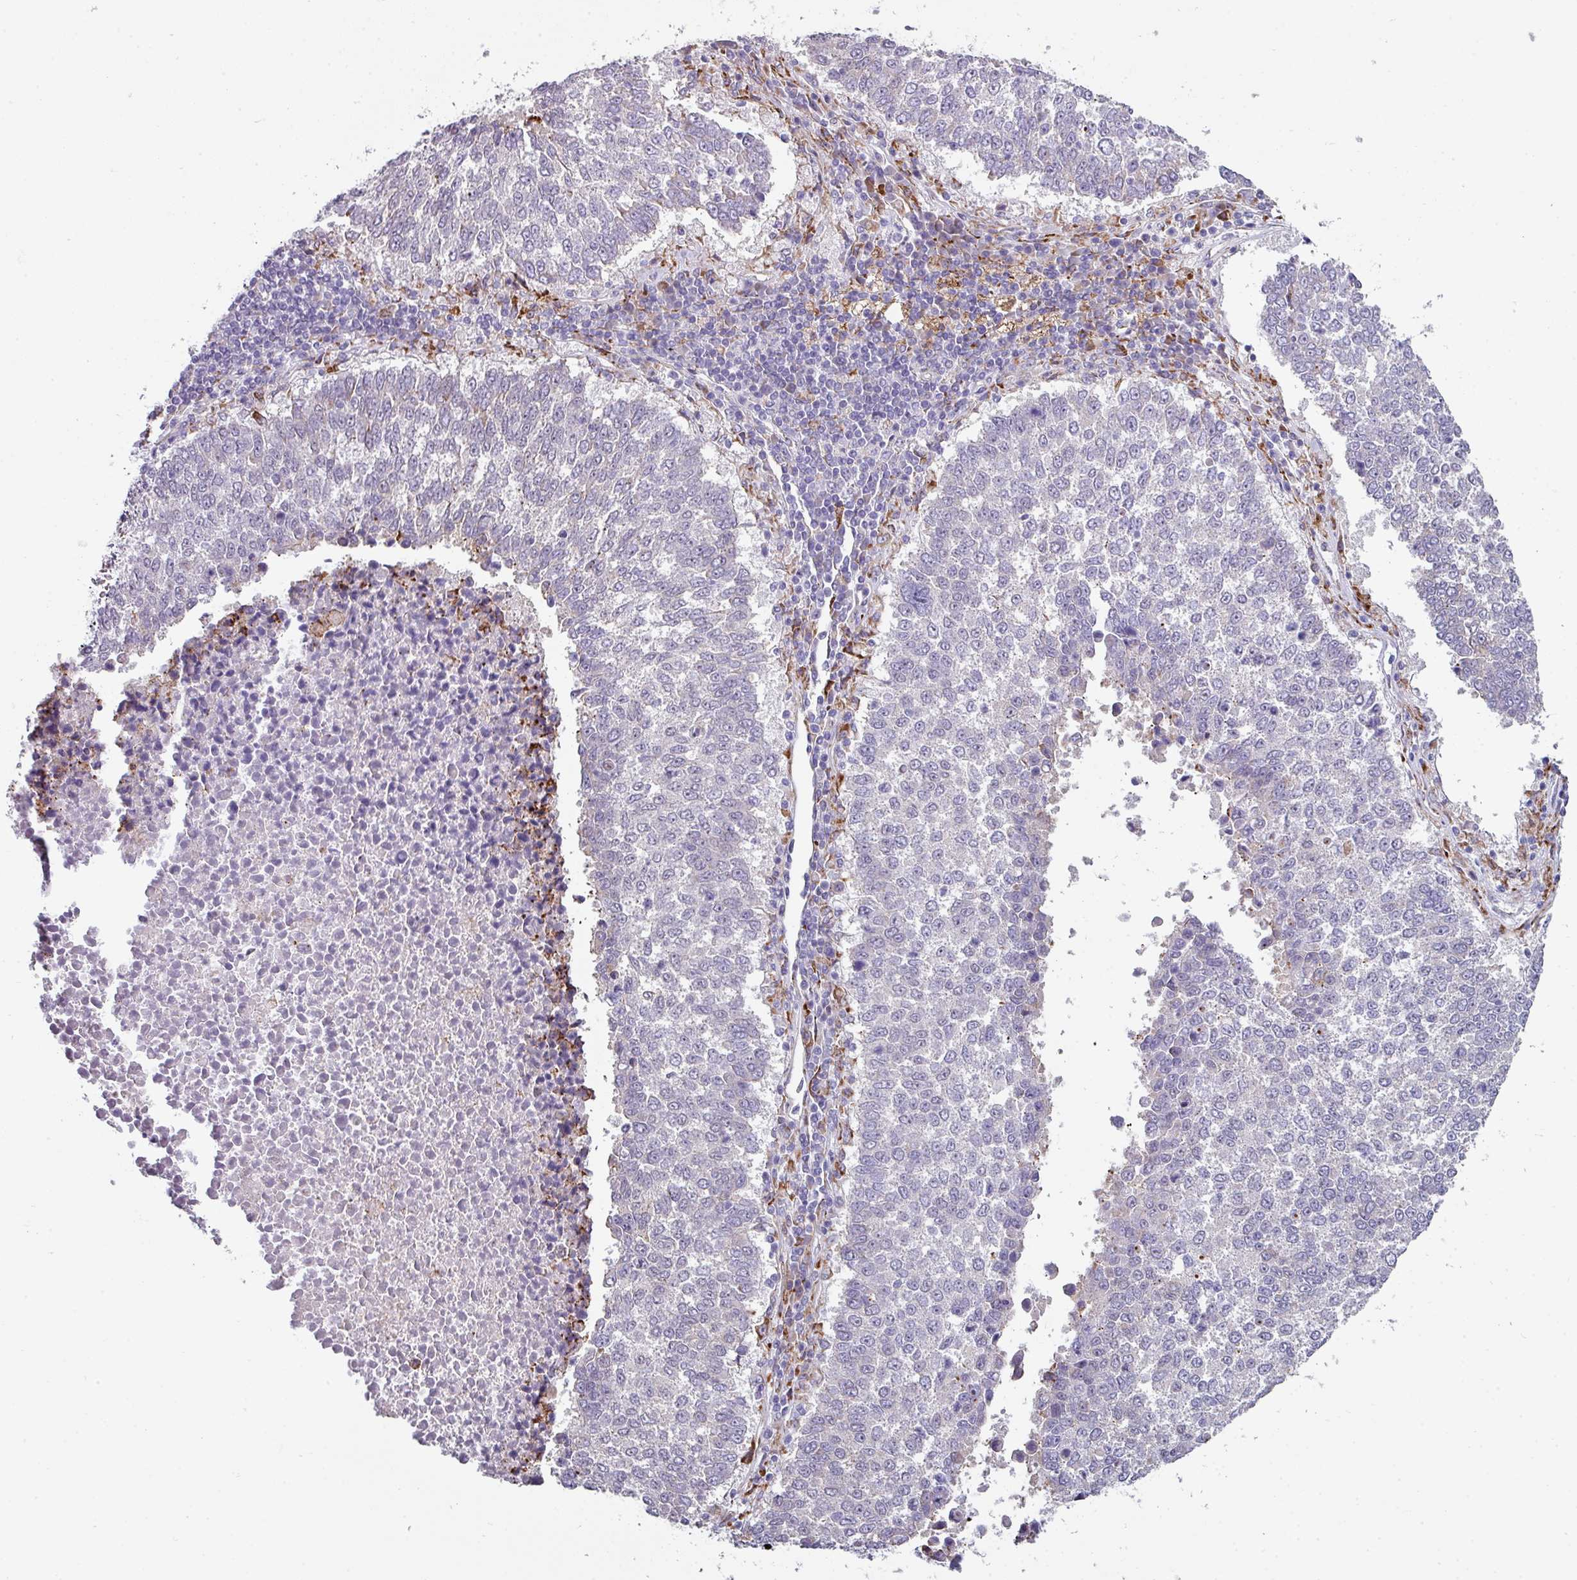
{"staining": {"intensity": "negative", "quantity": "none", "location": "none"}, "tissue": "lung cancer", "cell_type": "Tumor cells", "image_type": "cancer", "snomed": [{"axis": "morphology", "description": "Squamous cell carcinoma, NOS"}, {"axis": "topography", "description": "Lung"}], "caption": "IHC image of squamous cell carcinoma (lung) stained for a protein (brown), which demonstrates no expression in tumor cells.", "gene": "BMS1", "patient": {"sex": "male", "age": 73}}